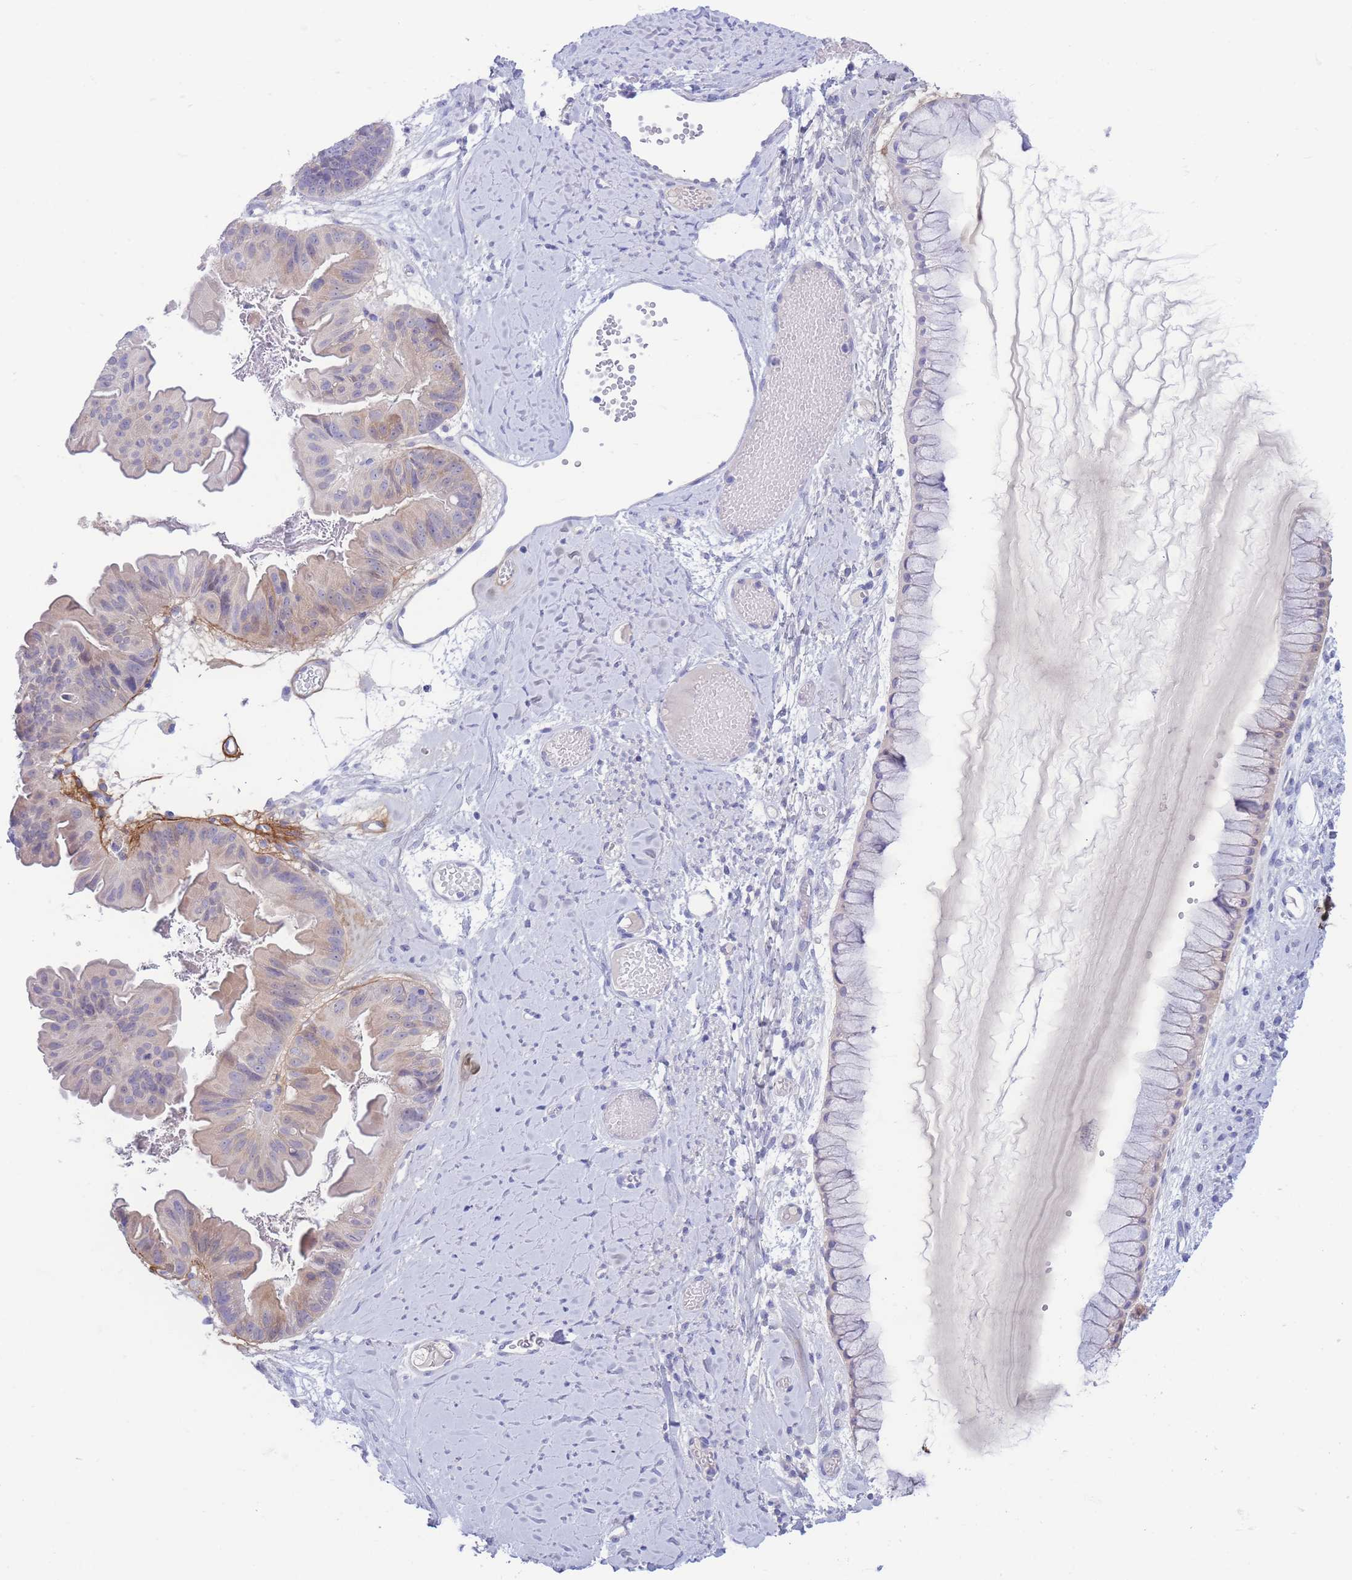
{"staining": {"intensity": "weak", "quantity": "25%-75%", "location": "cytoplasmic/membranous"}, "tissue": "ovarian cancer", "cell_type": "Tumor cells", "image_type": "cancer", "snomed": [{"axis": "morphology", "description": "Cystadenocarcinoma, mucinous, NOS"}, {"axis": "topography", "description": "Ovary"}], "caption": "Weak cytoplasmic/membranous staining is identified in about 25%-75% of tumor cells in mucinous cystadenocarcinoma (ovarian).", "gene": "PCDHB3", "patient": {"sex": "female", "age": 61}}